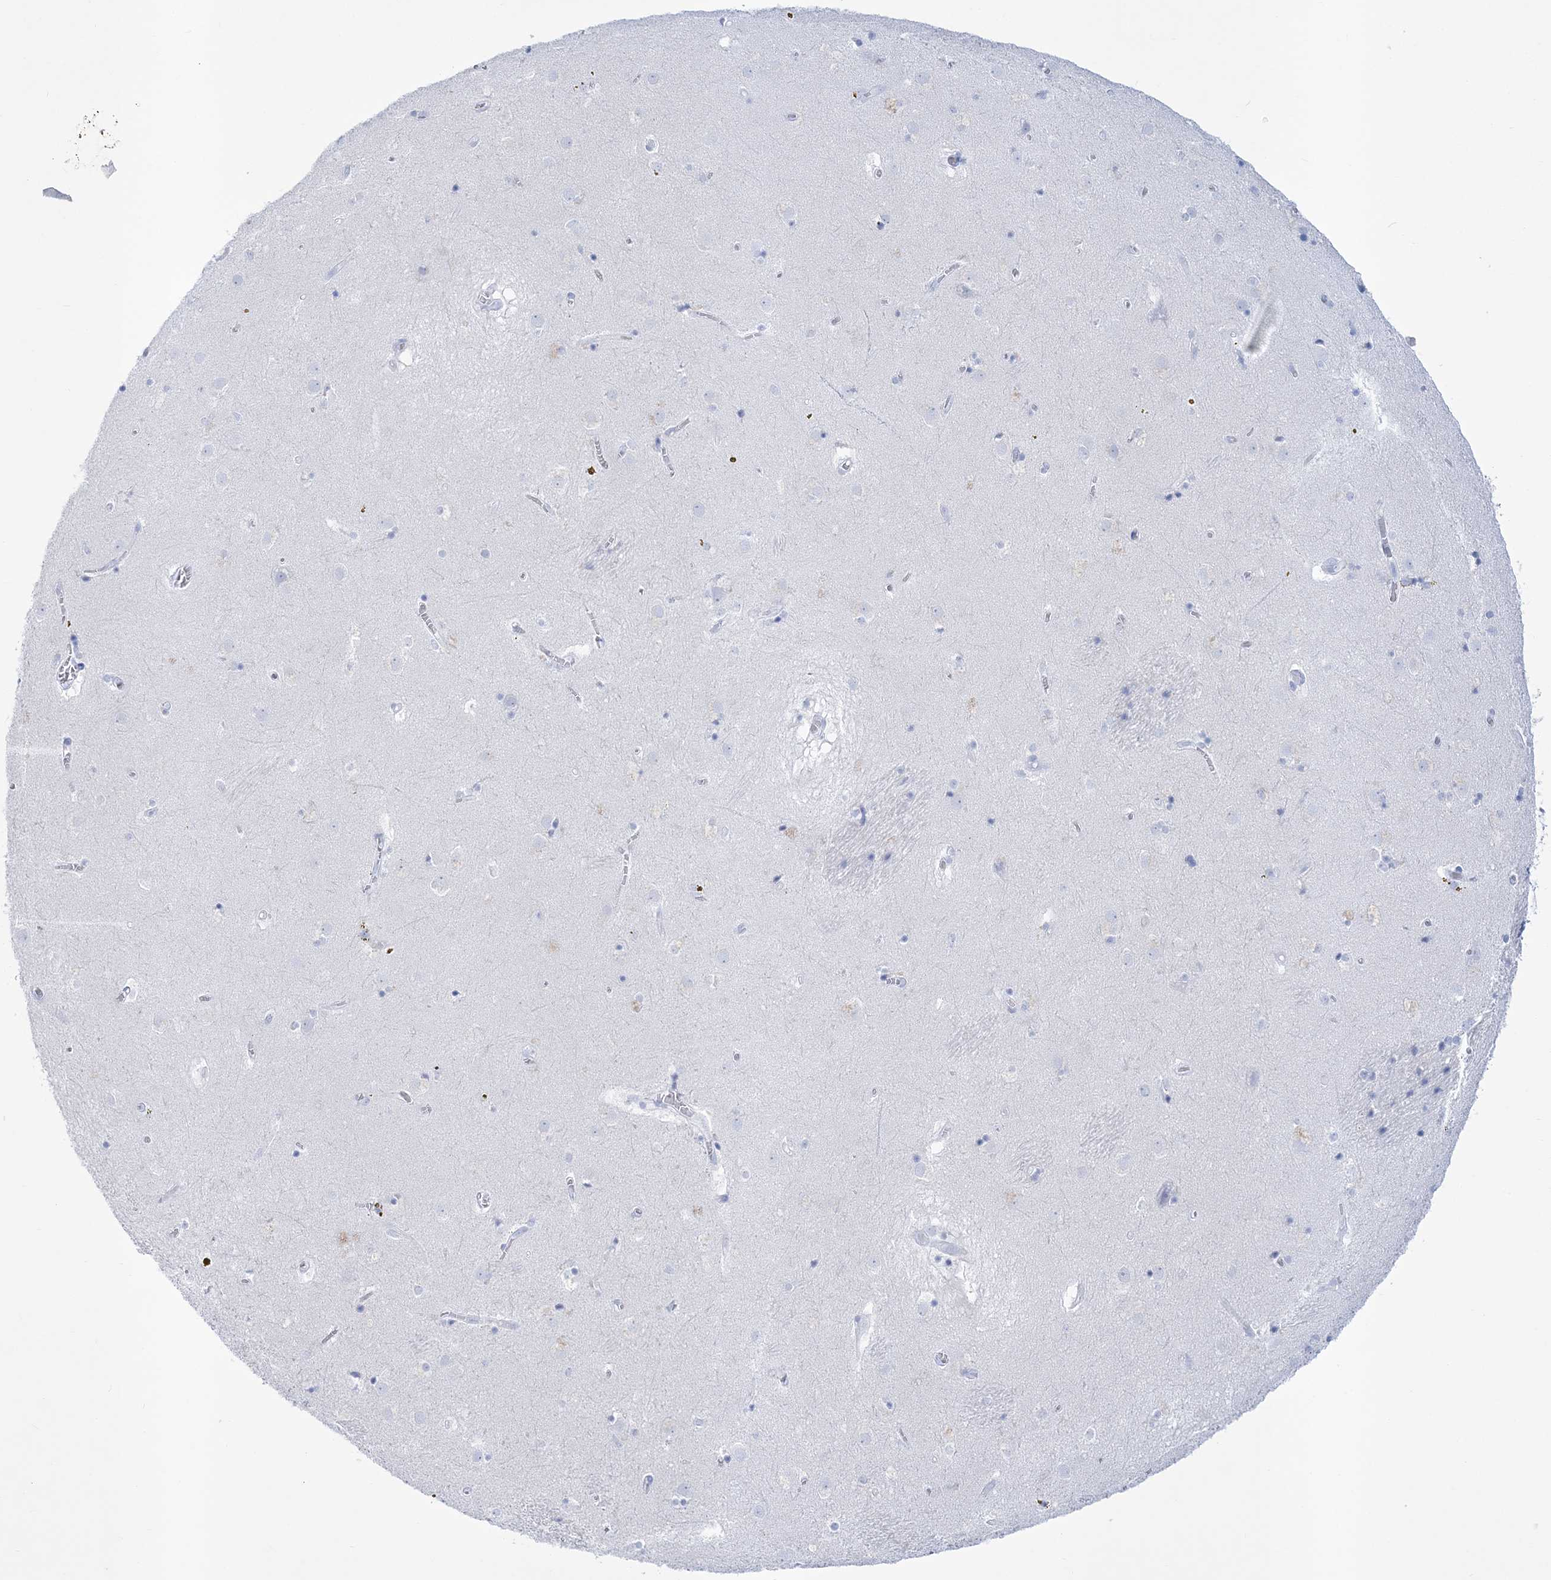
{"staining": {"intensity": "negative", "quantity": "none", "location": "none"}, "tissue": "caudate", "cell_type": "Glial cells", "image_type": "normal", "snomed": [{"axis": "morphology", "description": "Normal tissue, NOS"}, {"axis": "topography", "description": "Lateral ventricle wall"}], "caption": "Immunohistochemistry (IHC) histopathology image of normal caudate: caudate stained with DAB (3,3'-diaminobenzidine) demonstrates no significant protein expression in glial cells.", "gene": "RBP2", "patient": {"sex": "male", "age": 70}}